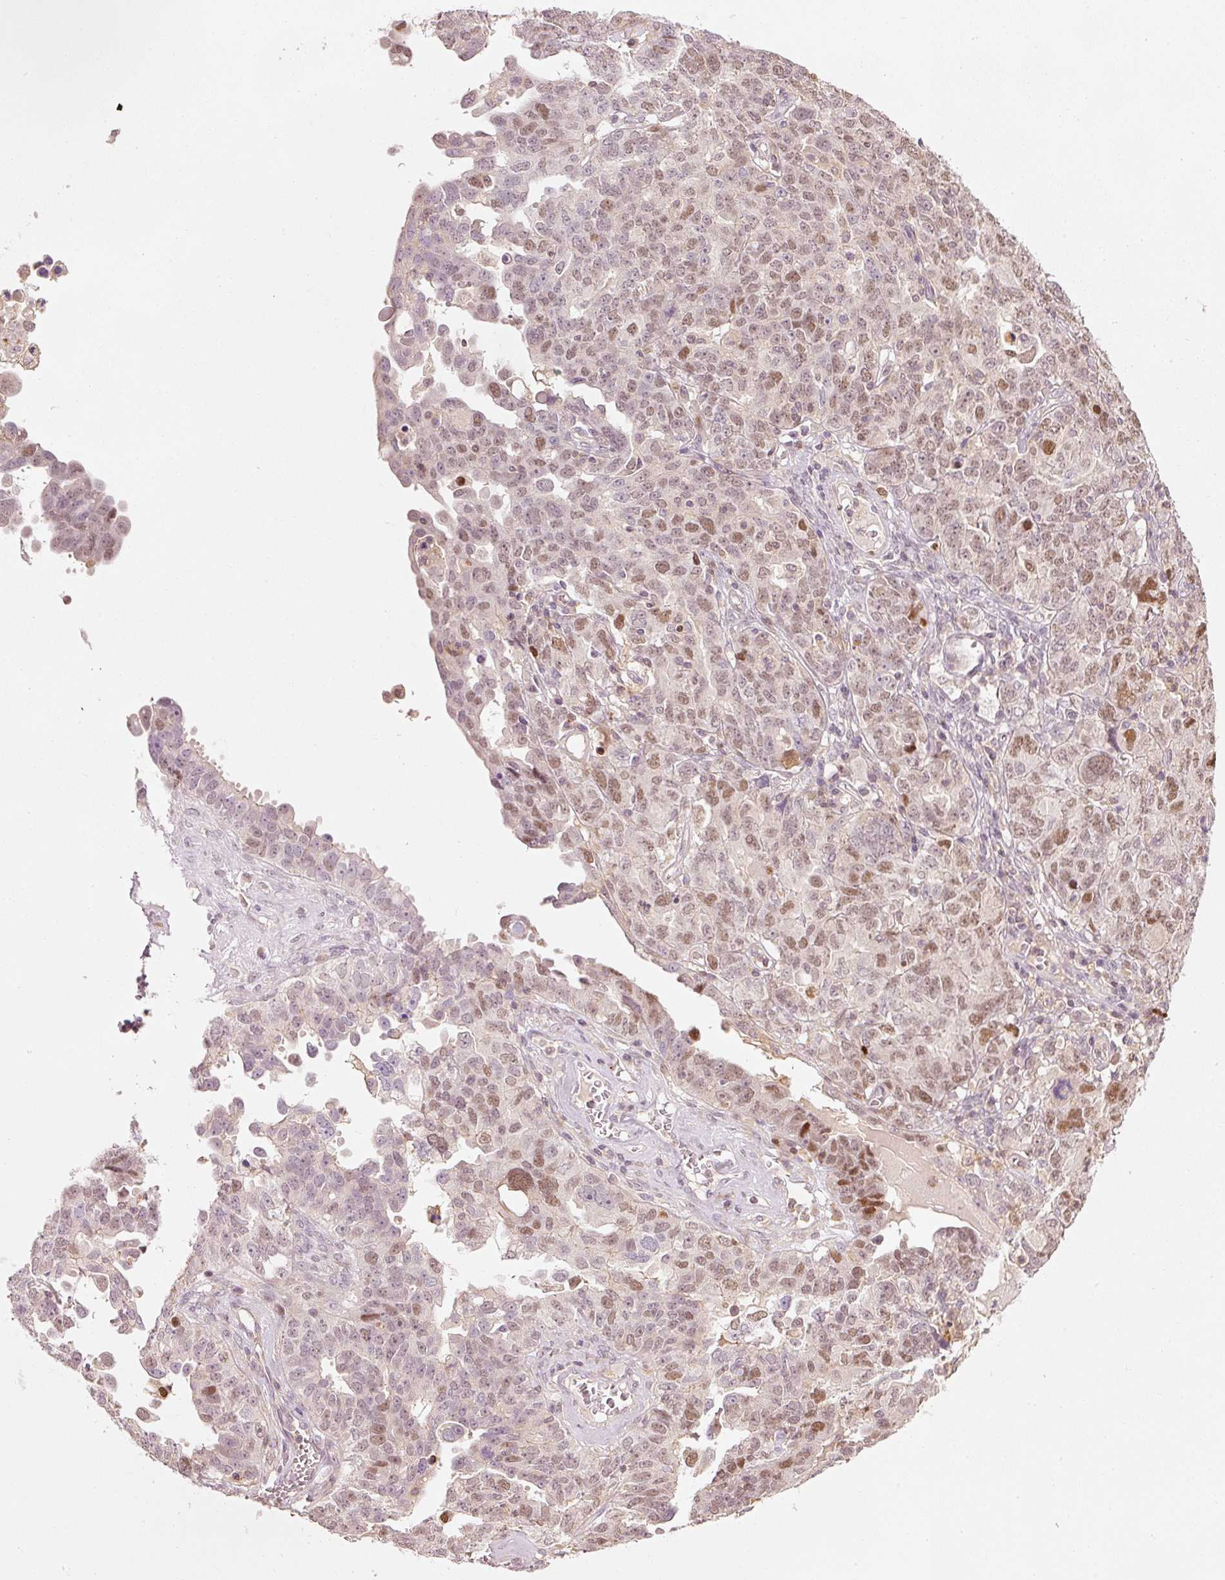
{"staining": {"intensity": "moderate", "quantity": ">75%", "location": "nuclear"}, "tissue": "ovarian cancer", "cell_type": "Tumor cells", "image_type": "cancer", "snomed": [{"axis": "morphology", "description": "Carcinoma, endometroid"}, {"axis": "topography", "description": "Ovary"}], "caption": "Moderate nuclear protein staining is seen in approximately >75% of tumor cells in endometroid carcinoma (ovarian). (DAB (3,3'-diaminobenzidine) = brown stain, brightfield microscopy at high magnification).", "gene": "TREX2", "patient": {"sex": "female", "age": 62}}